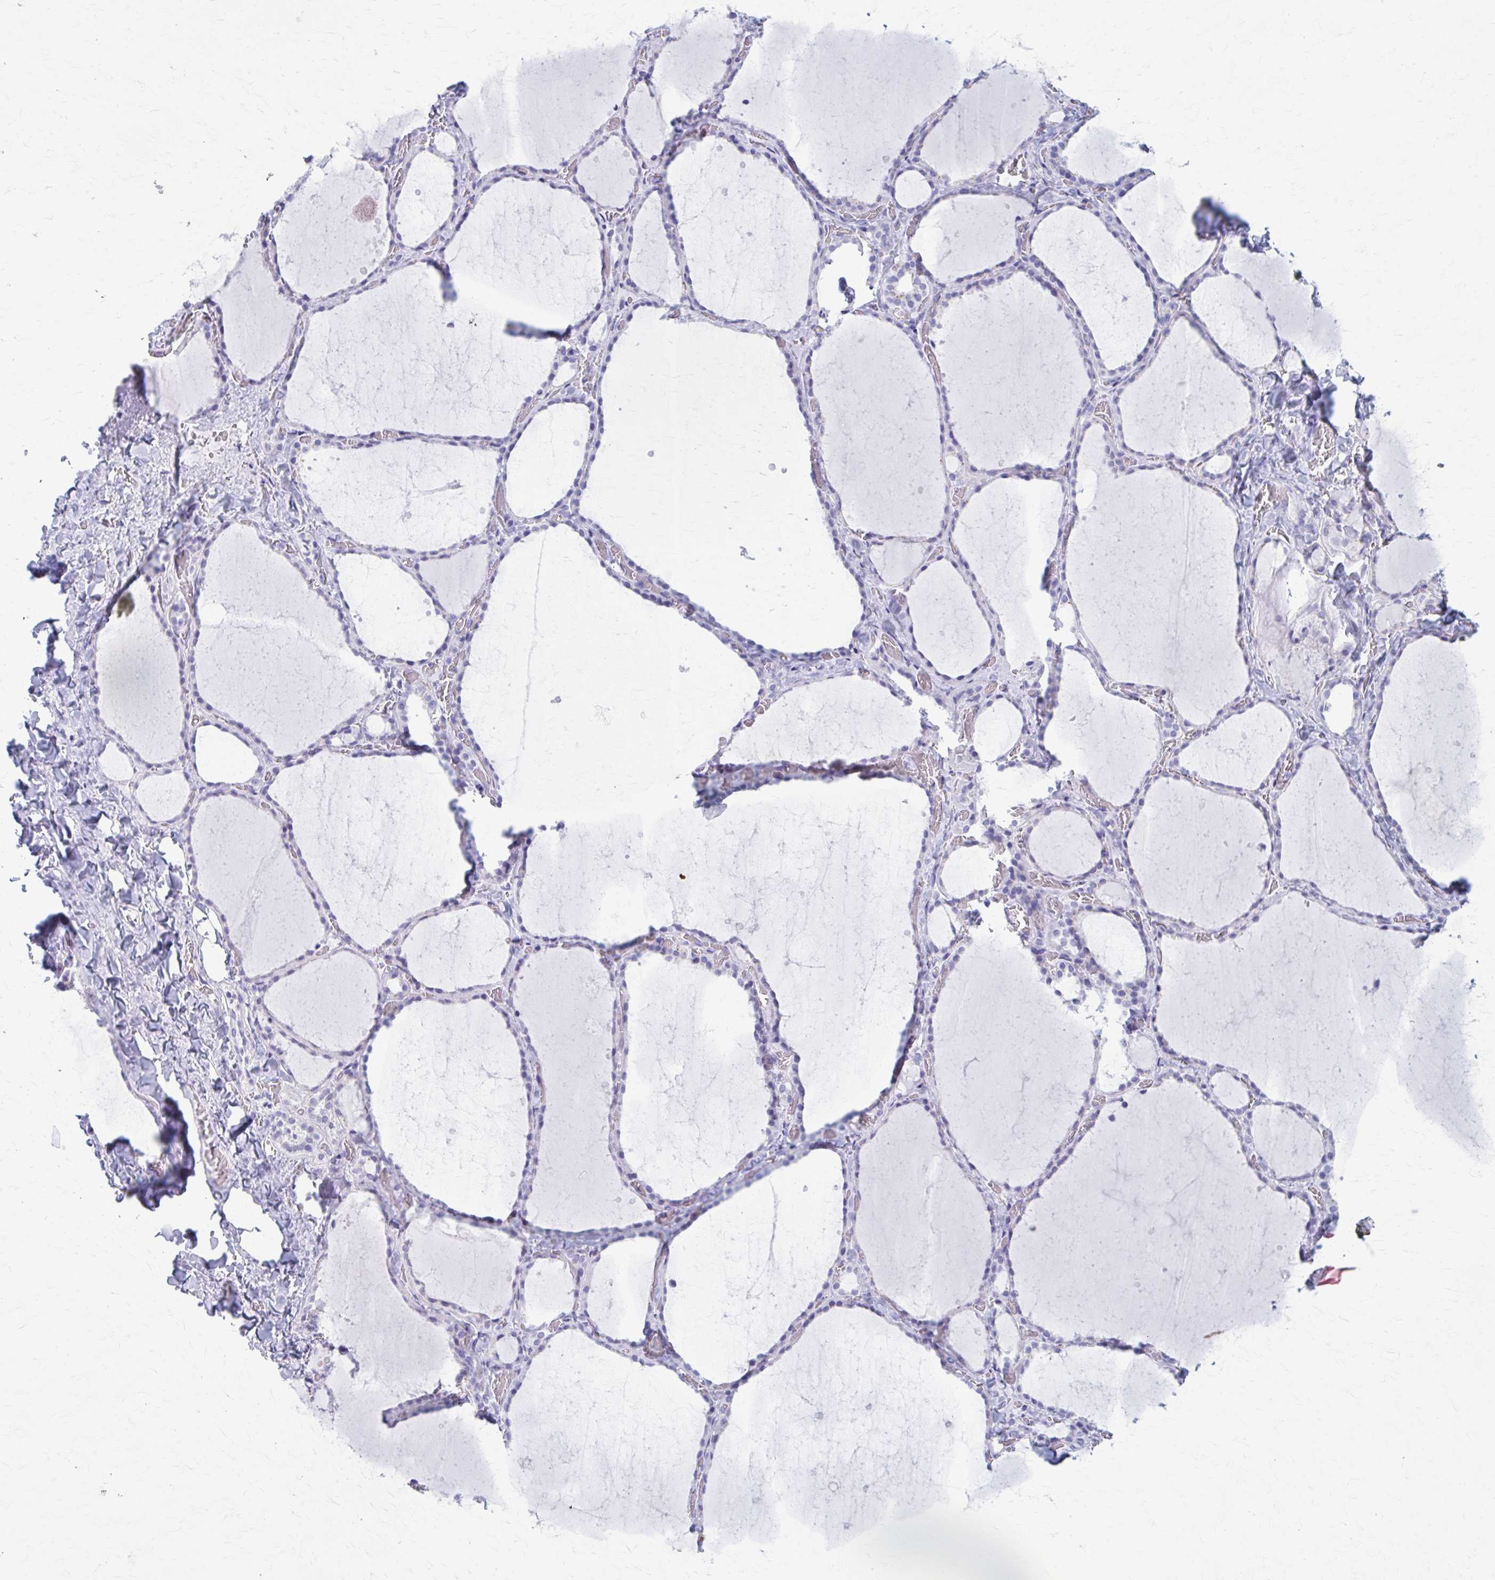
{"staining": {"intensity": "negative", "quantity": "none", "location": "none"}, "tissue": "thyroid gland", "cell_type": "Glandular cells", "image_type": "normal", "snomed": [{"axis": "morphology", "description": "Normal tissue, NOS"}, {"axis": "topography", "description": "Thyroid gland"}], "caption": "An immunohistochemistry (IHC) histopathology image of benign thyroid gland is shown. There is no staining in glandular cells of thyroid gland.", "gene": "KCNE2", "patient": {"sex": "female", "age": 36}}